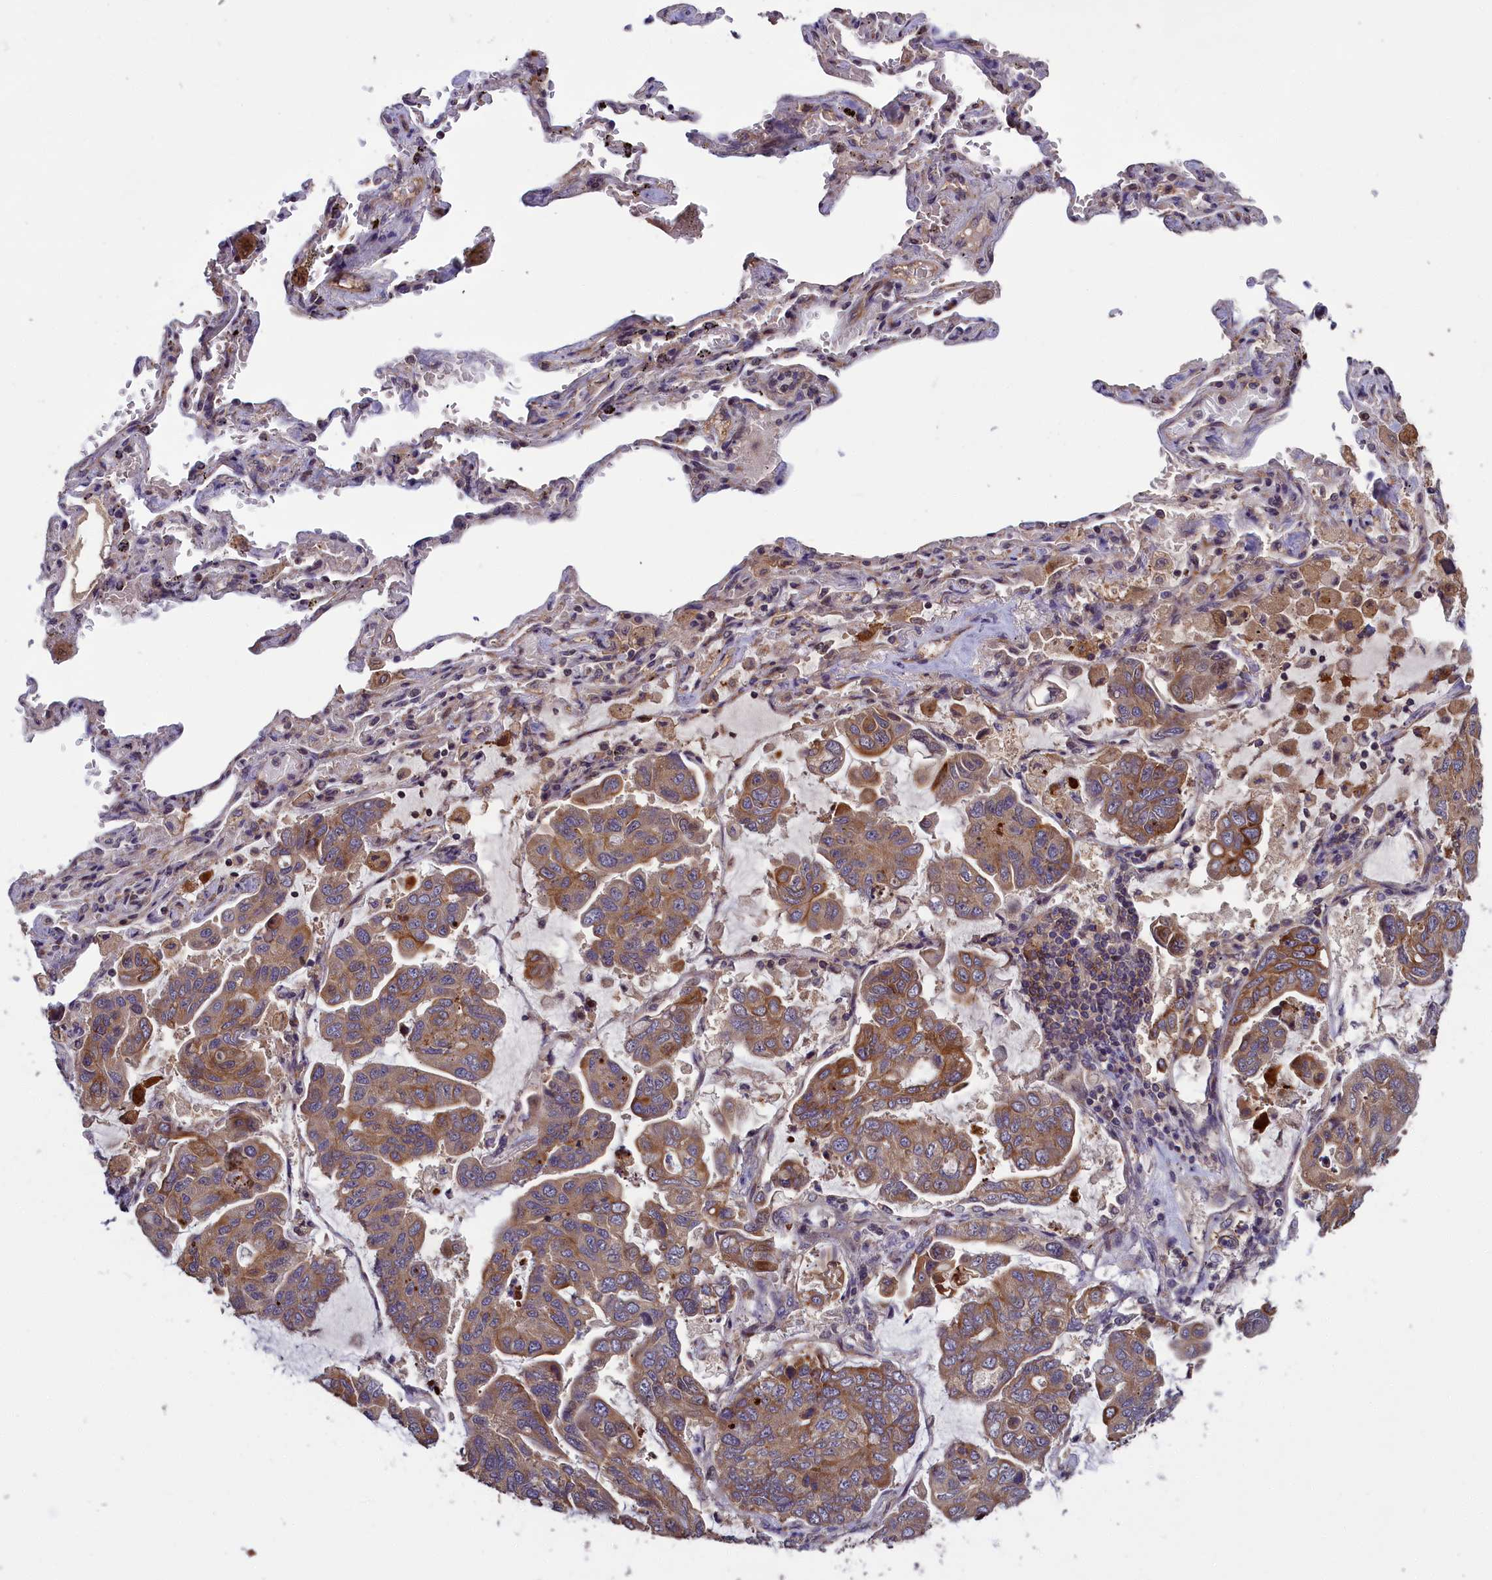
{"staining": {"intensity": "moderate", "quantity": ">75%", "location": "cytoplasmic/membranous"}, "tissue": "lung cancer", "cell_type": "Tumor cells", "image_type": "cancer", "snomed": [{"axis": "morphology", "description": "Adenocarcinoma, NOS"}, {"axis": "topography", "description": "Lung"}], "caption": "An immunohistochemistry photomicrograph of tumor tissue is shown. Protein staining in brown labels moderate cytoplasmic/membranous positivity in lung adenocarcinoma within tumor cells.", "gene": "DENND1B", "patient": {"sex": "male", "age": 64}}